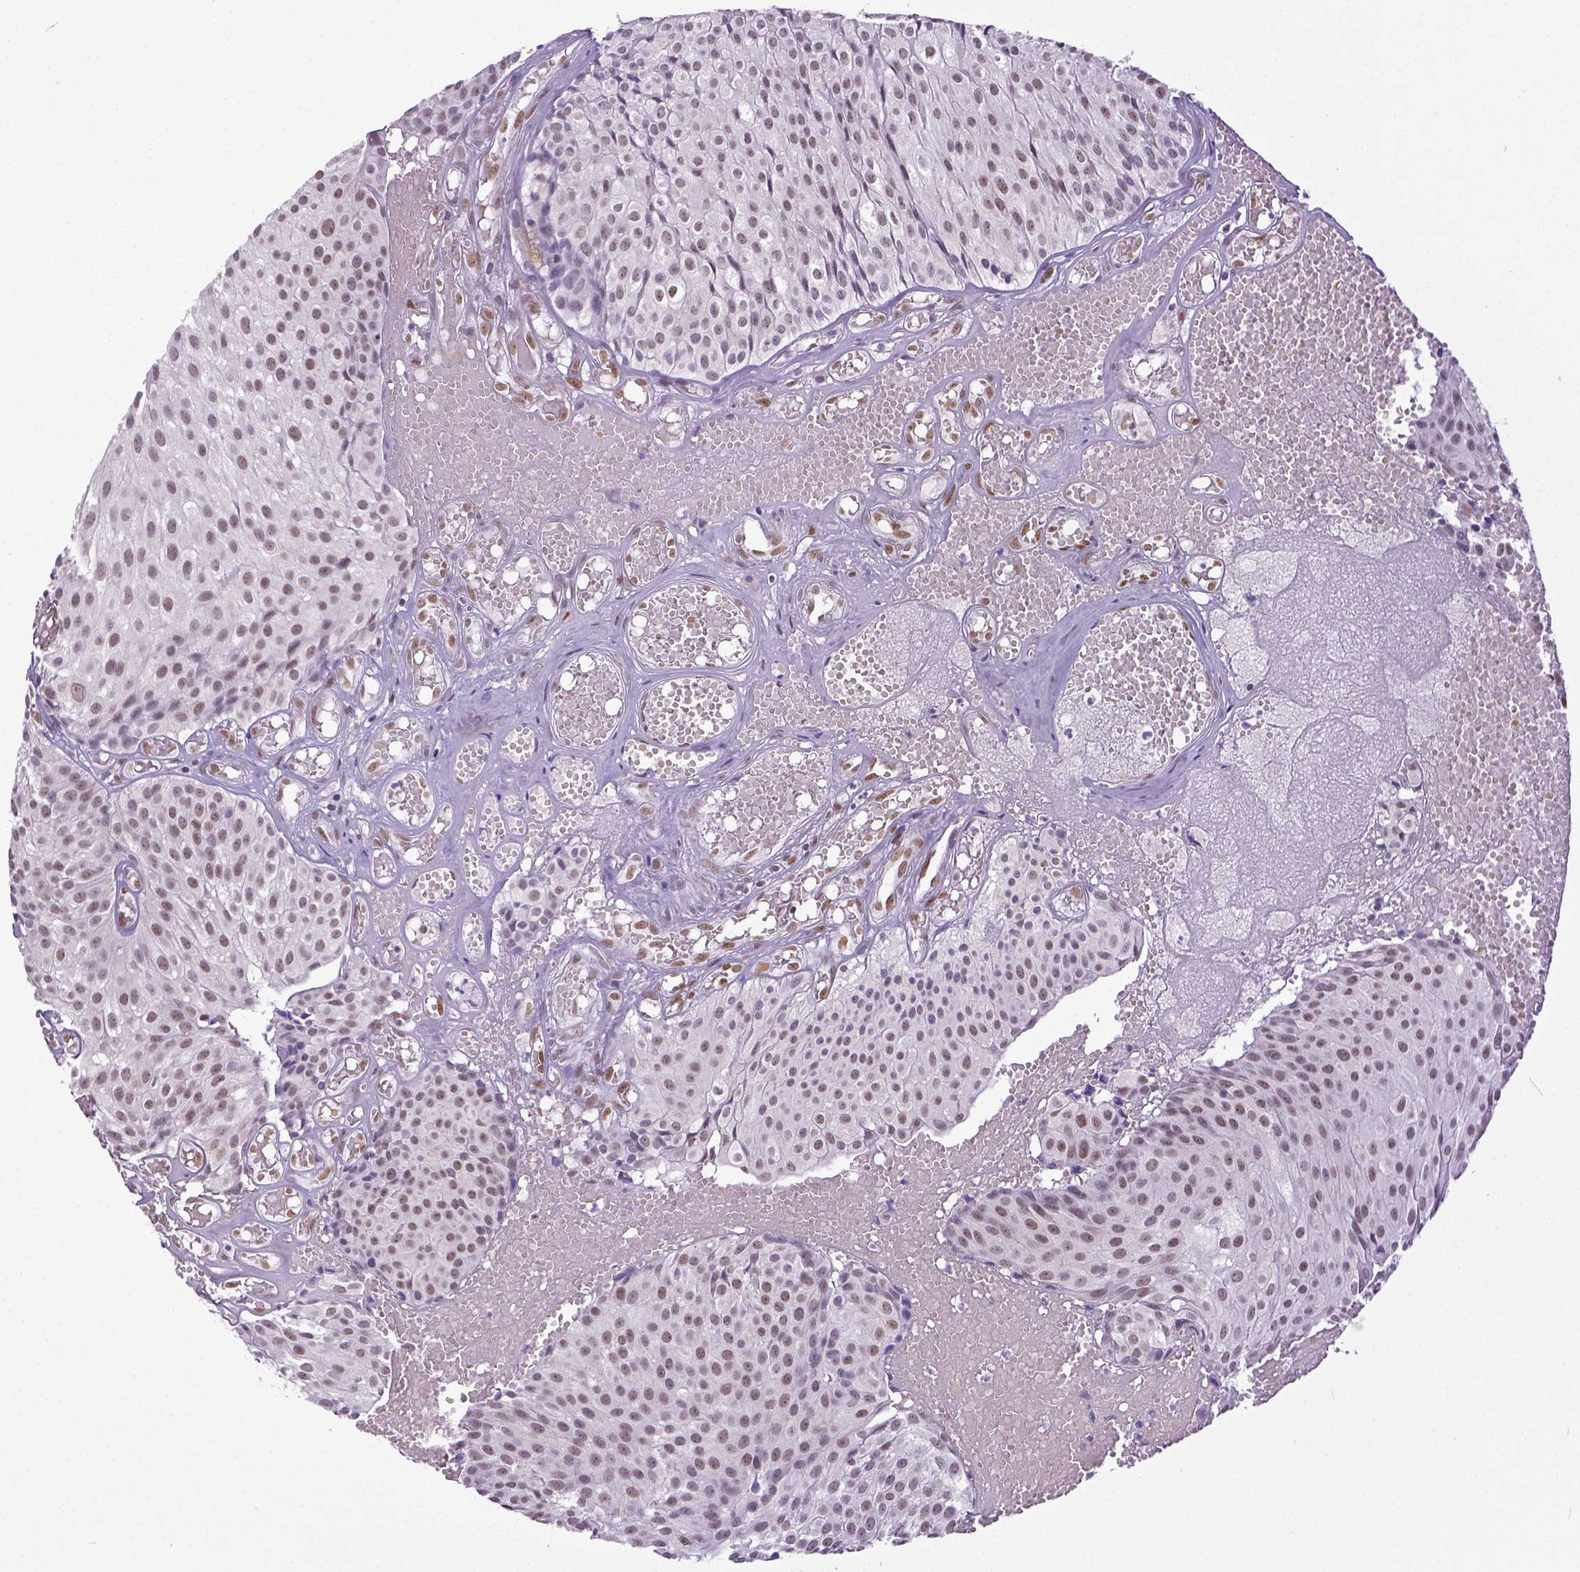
{"staining": {"intensity": "weak", "quantity": "25%-75%", "location": "nuclear"}, "tissue": "urothelial cancer", "cell_type": "Tumor cells", "image_type": "cancer", "snomed": [{"axis": "morphology", "description": "Urothelial carcinoma, Low grade"}, {"axis": "topography", "description": "Urinary bladder"}], "caption": "Urothelial cancer tissue reveals weak nuclear staining in approximately 25%-75% of tumor cells", "gene": "ERCC1", "patient": {"sex": "male", "age": 63}}